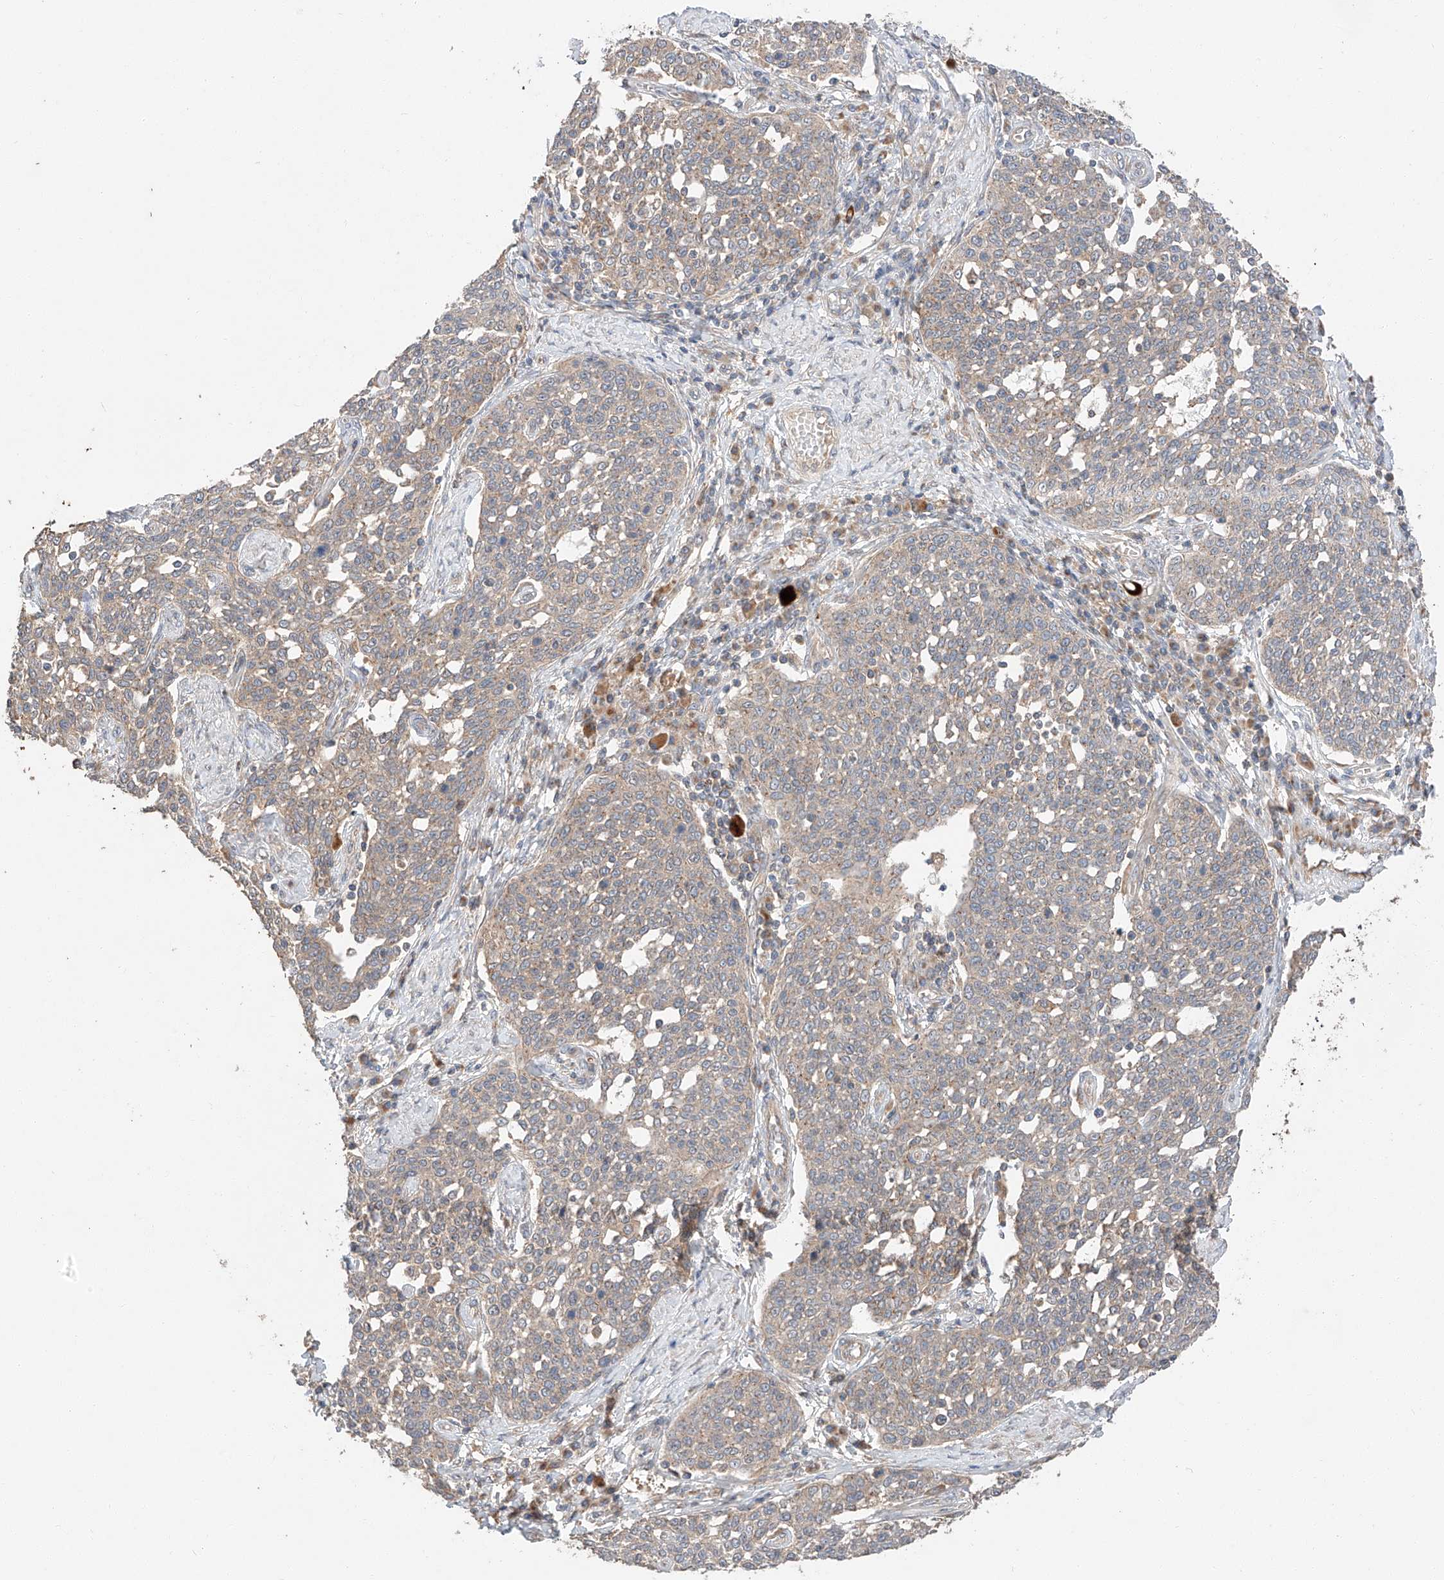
{"staining": {"intensity": "weak", "quantity": "25%-75%", "location": "cytoplasmic/membranous"}, "tissue": "cervical cancer", "cell_type": "Tumor cells", "image_type": "cancer", "snomed": [{"axis": "morphology", "description": "Squamous cell carcinoma, NOS"}, {"axis": "topography", "description": "Cervix"}], "caption": "Cervical squamous cell carcinoma stained with IHC reveals weak cytoplasmic/membranous staining in about 25%-75% of tumor cells. (Brightfield microscopy of DAB IHC at high magnification).", "gene": "XPNPEP1", "patient": {"sex": "female", "age": 34}}